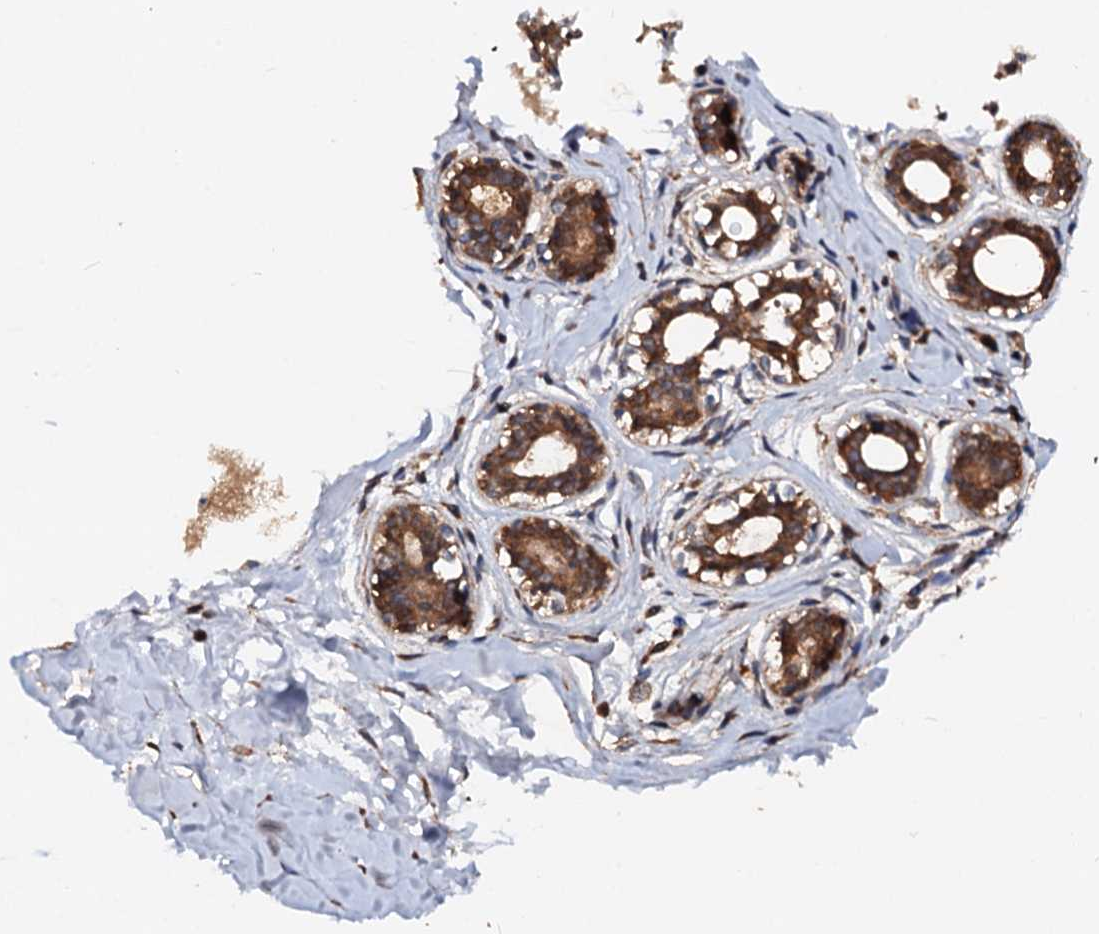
{"staining": {"intensity": "weak", "quantity": ">75%", "location": "cytoplasmic/membranous"}, "tissue": "breast", "cell_type": "Adipocytes", "image_type": "normal", "snomed": [{"axis": "morphology", "description": "Normal tissue, NOS"}, {"axis": "topography", "description": "Breast"}], "caption": "This histopathology image displays immunohistochemistry (IHC) staining of benign breast, with low weak cytoplasmic/membranous positivity in approximately >75% of adipocytes.", "gene": "EXTL1", "patient": {"sex": "female", "age": 45}}